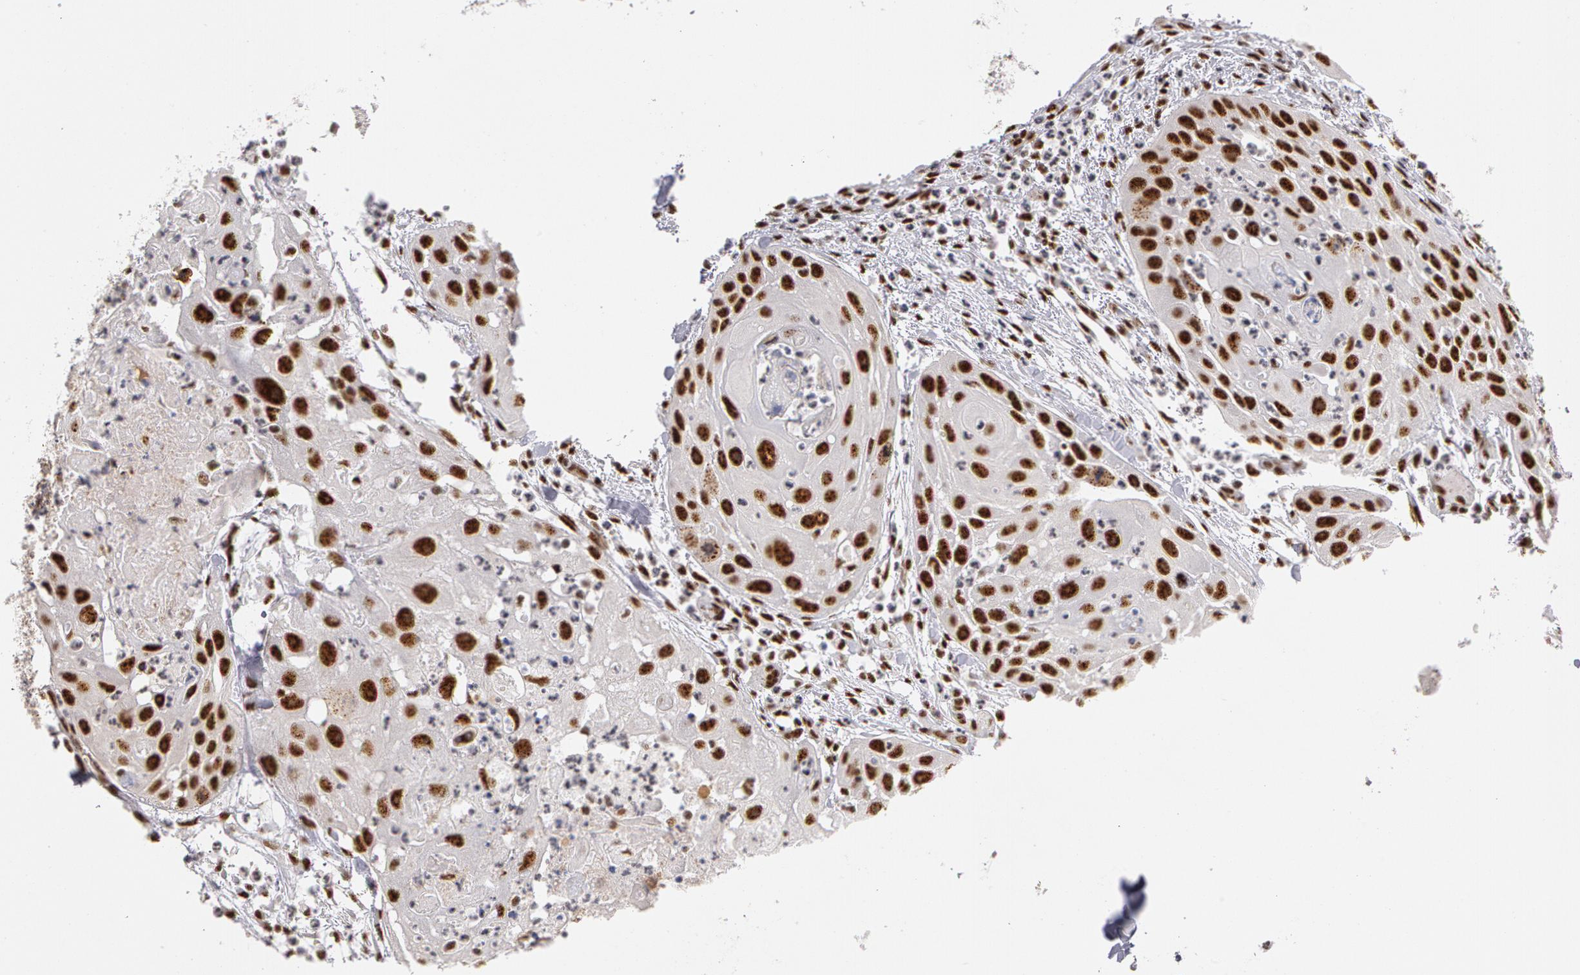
{"staining": {"intensity": "strong", "quantity": ">75%", "location": "nuclear"}, "tissue": "head and neck cancer", "cell_type": "Tumor cells", "image_type": "cancer", "snomed": [{"axis": "morphology", "description": "Squamous cell carcinoma, NOS"}, {"axis": "topography", "description": "Head-Neck"}], "caption": "This histopathology image exhibits head and neck cancer stained with immunohistochemistry to label a protein in brown. The nuclear of tumor cells show strong positivity for the protein. Nuclei are counter-stained blue.", "gene": "PNN", "patient": {"sex": "male", "age": 64}}